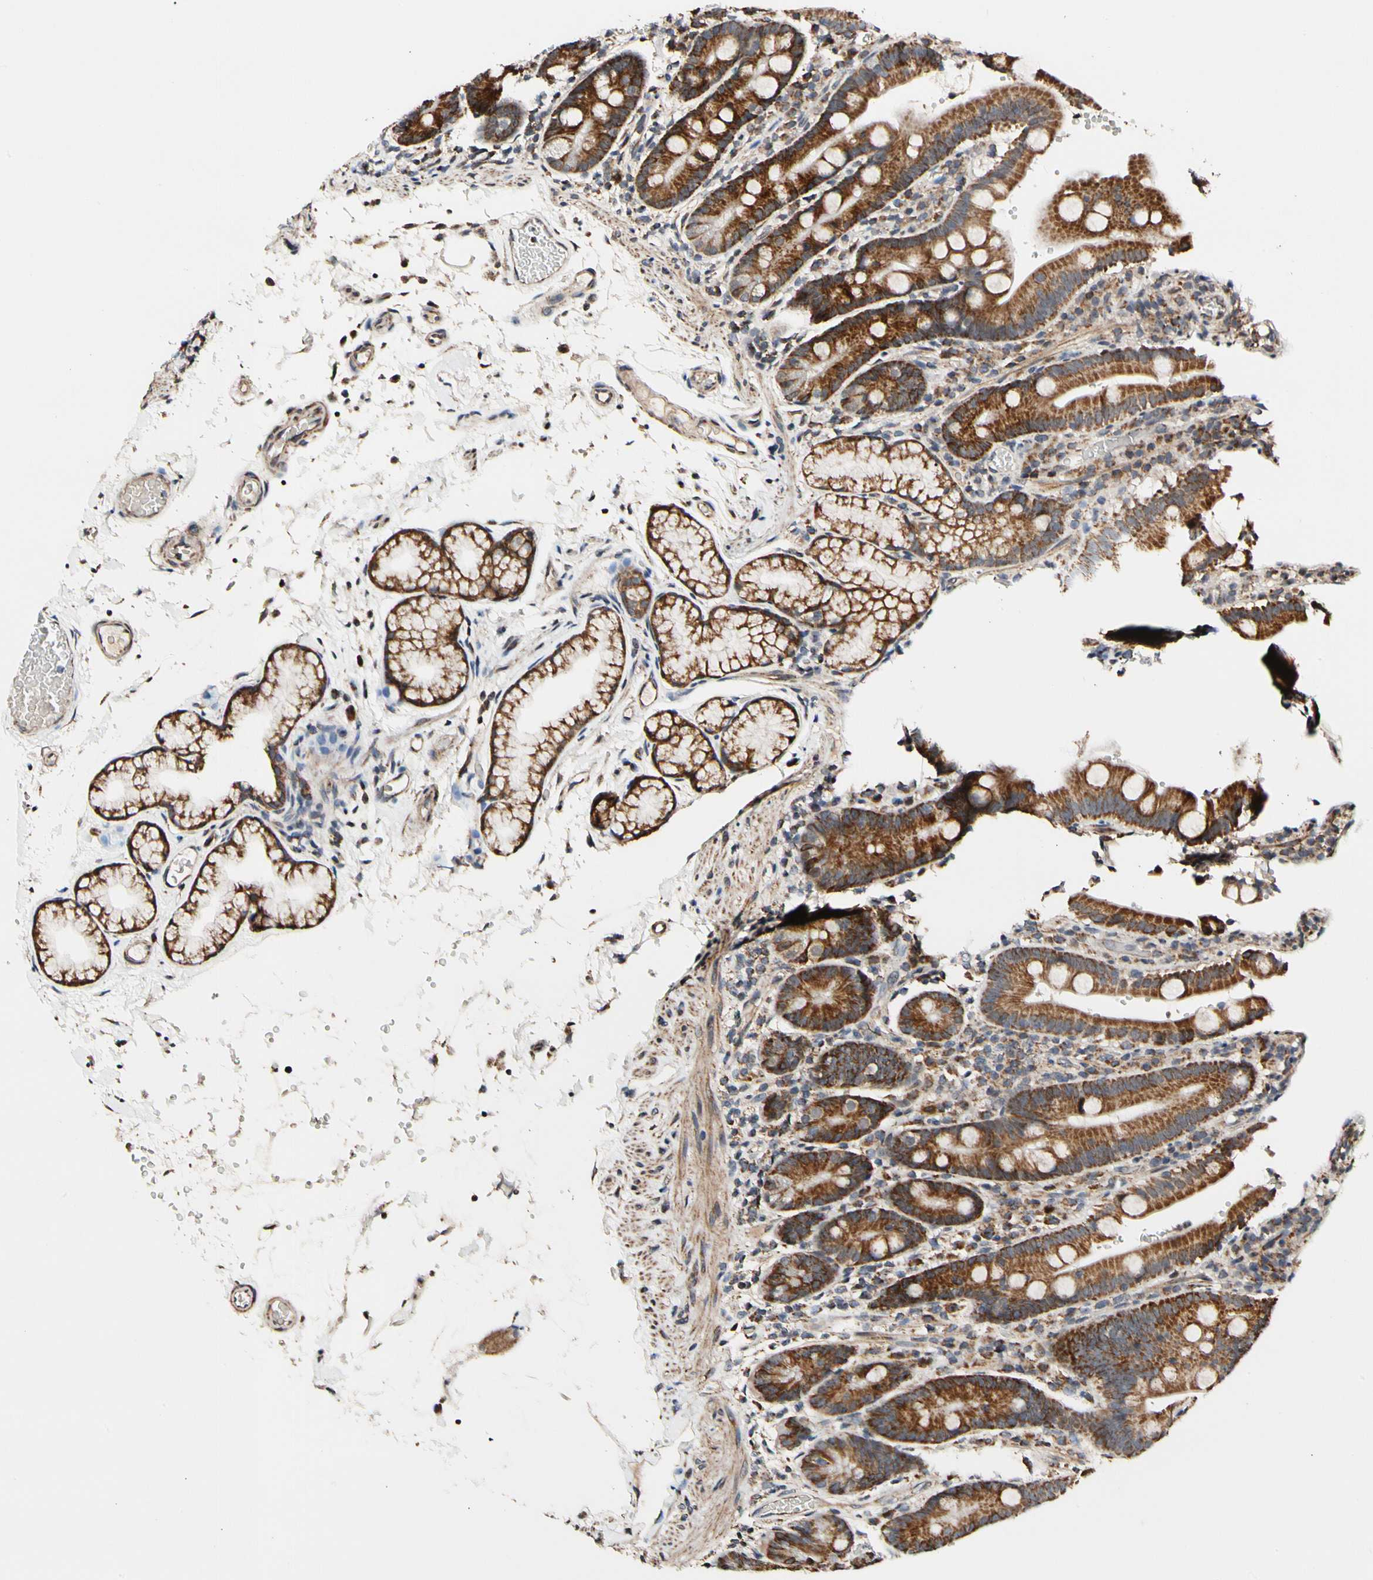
{"staining": {"intensity": "strong", "quantity": ">75%", "location": "cytoplasmic/membranous"}, "tissue": "duodenum", "cell_type": "Glandular cells", "image_type": "normal", "snomed": [{"axis": "morphology", "description": "Normal tissue, NOS"}, {"axis": "topography", "description": "Small intestine, NOS"}], "caption": "Immunohistochemistry photomicrograph of unremarkable duodenum: duodenum stained using IHC shows high levels of strong protein expression localized specifically in the cytoplasmic/membranous of glandular cells, appearing as a cytoplasmic/membranous brown color.", "gene": "KHDC4", "patient": {"sex": "female", "age": 71}}